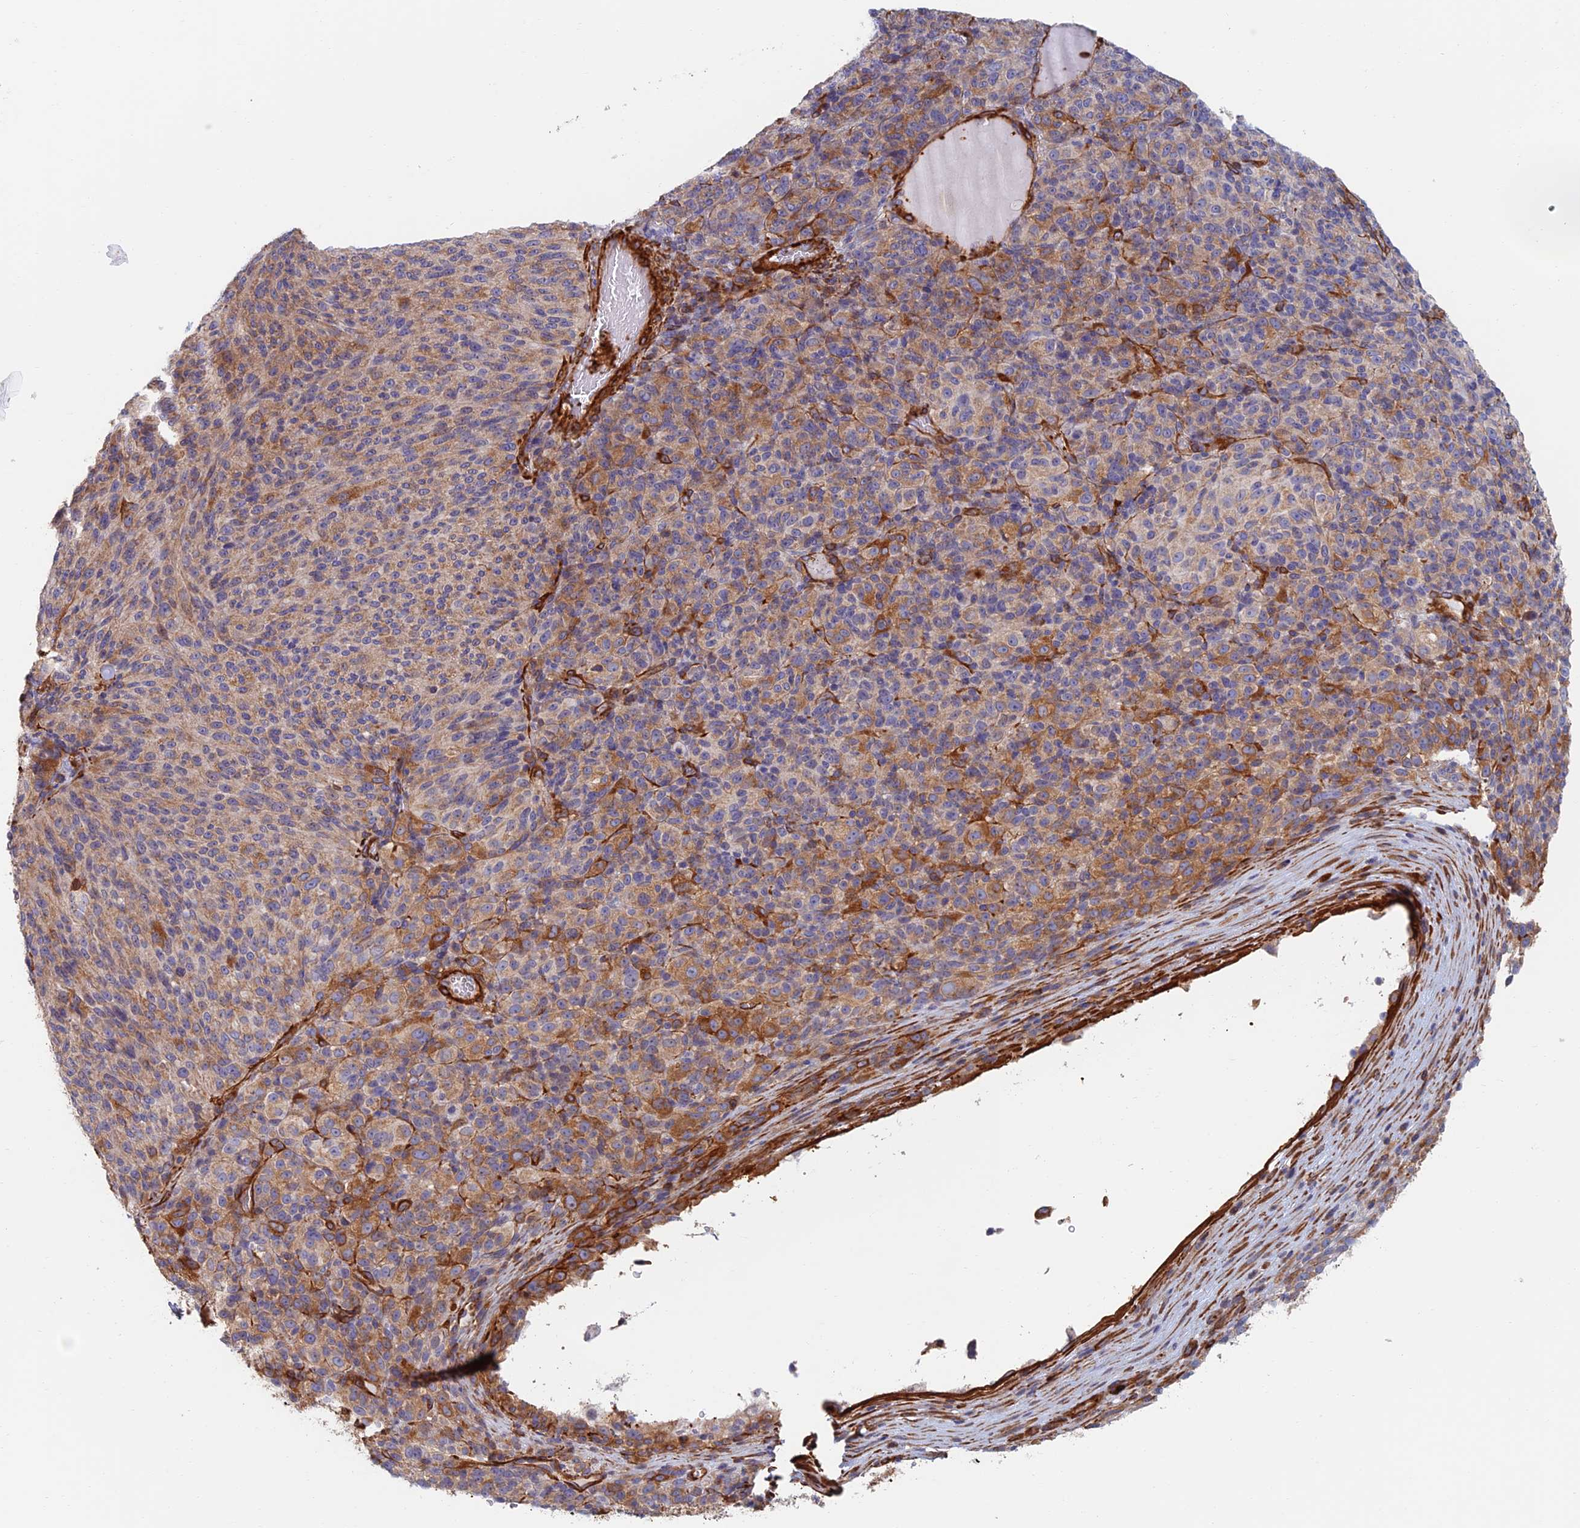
{"staining": {"intensity": "weak", "quantity": "25%-75%", "location": "cytoplasmic/membranous"}, "tissue": "melanoma", "cell_type": "Tumor cells", "image_type": "cancer", "snomed": [{"axis": "morphology", "description": "Malignant melanoma, Metastatic site"}, {"axis": "topography", "description": "Brain"}], "caption": "Weak cytoplasmic/membranous protein expression is present in about 25%-75% of tumor cells in malignant melanoma (metastatic site). (Brightfield microscopy of DAB IHC at high magnification).", "gene": "PAK4", "patient": {"sex": "female", "age": 56}}